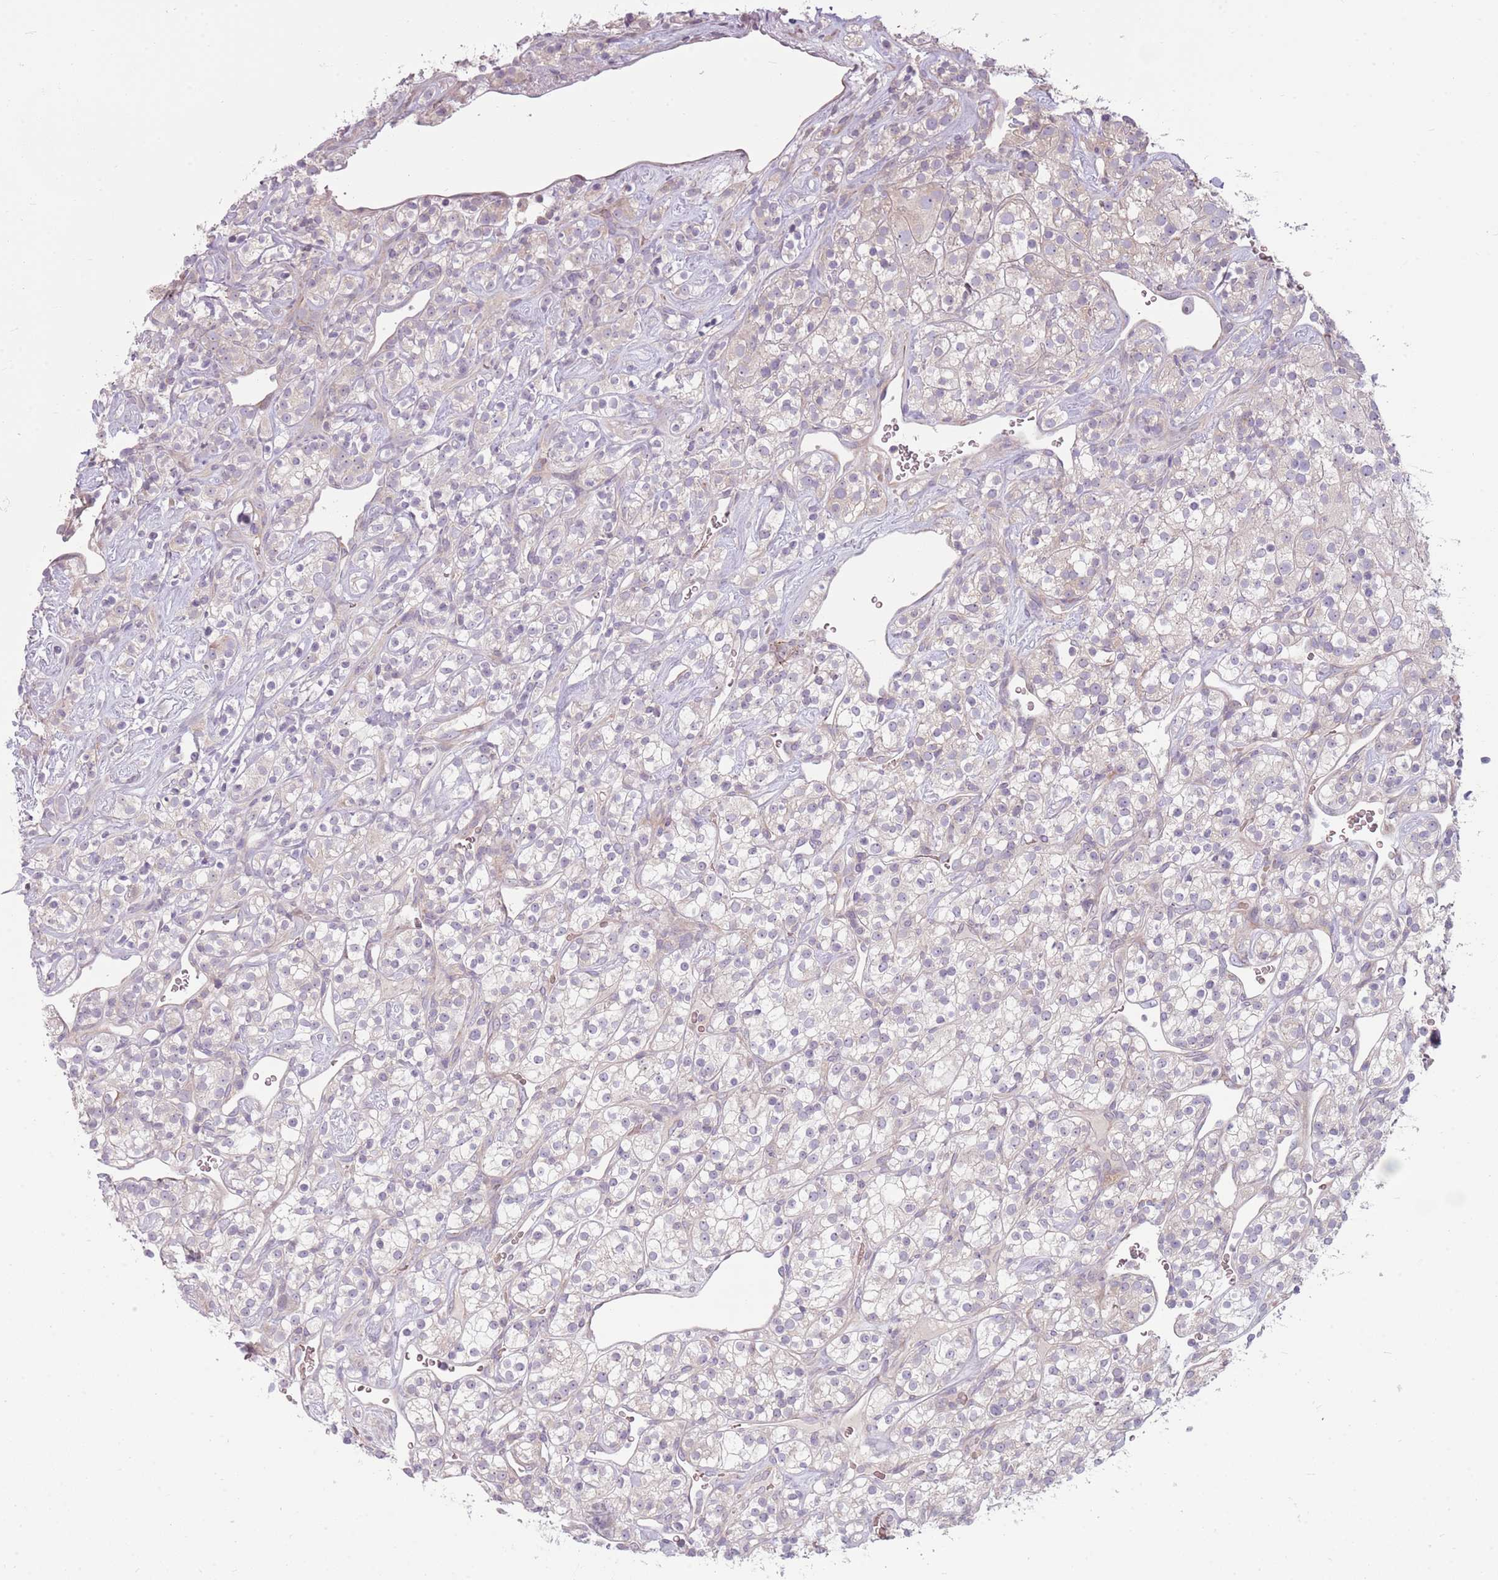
{"staining": {"intensity": "negative", "quantity": "none", "location": "none"}, "tissue": "renal cancer", "cell_type": "Tumor cells", "image_type": "cancer", "snomed": [{"axis": "morphology", "description": "Adenocarcinoma, NOS"}, {"axis": "topography", "description": "Kidney"}], "caption": "This is an immunohistochemistry (IHC) image of adenocarcinoma (renal). There is no expression in tumor cells.", "gene": "HSPA14", "patient": {"sex": "male", "age": 77}}